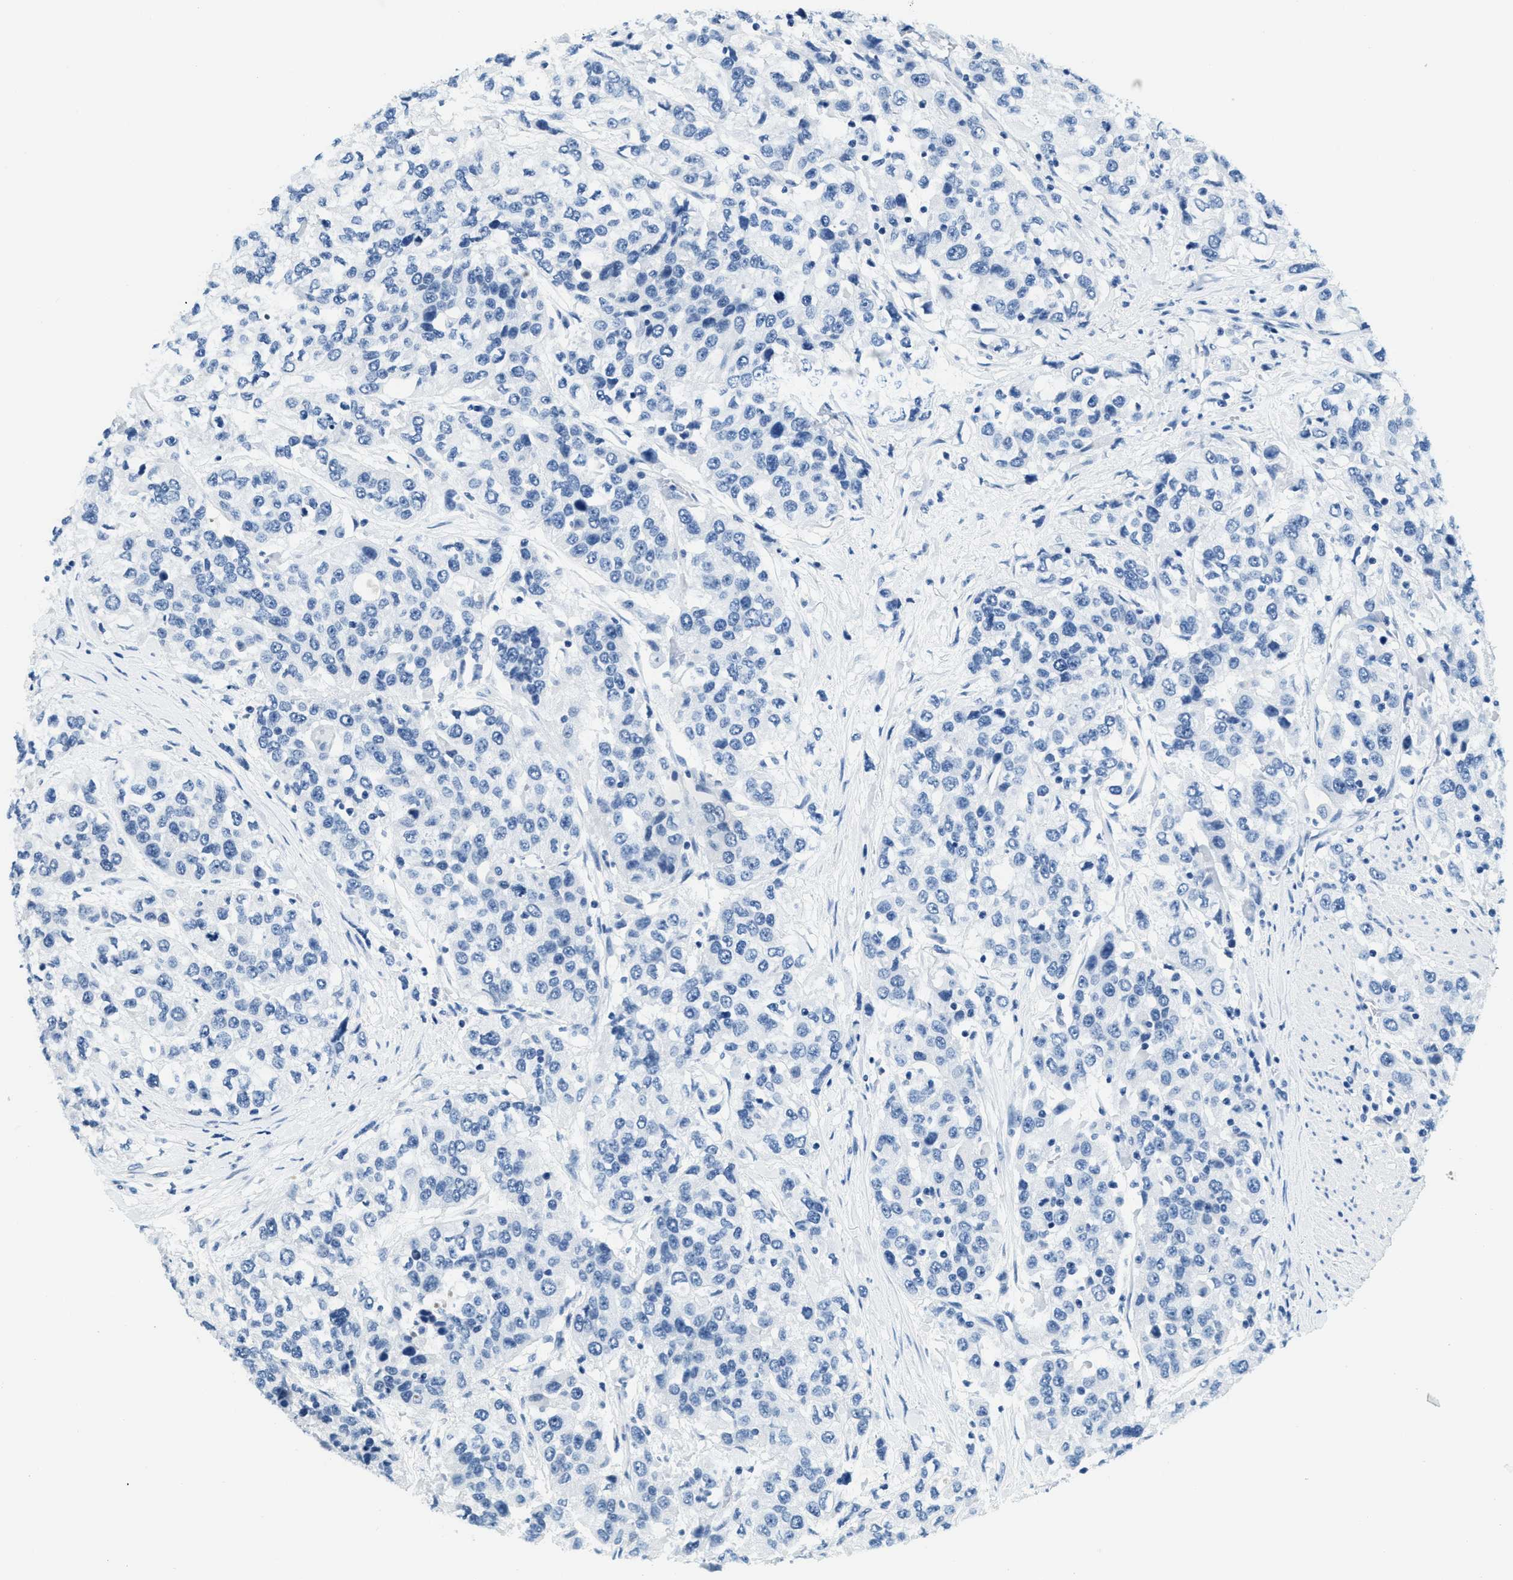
{"staining": {"intensity": "negative", "quantity": "none", "location": "none"}, "tissue": "urothelial cancer", "cell_type": "Tumor cells", "image_type": "cancer", "snomed": [{"axis": "morphology", "description": "Urothelial carcinoma, High grade"}, {"axis": "topography", "description": "Urinary bladder"}], "caption": "Tumor cells show no significant protein expression in urothelial carcinoma (high-grade).", "gene": "CA4", "patient": {"sex": "female", "age": 80}}